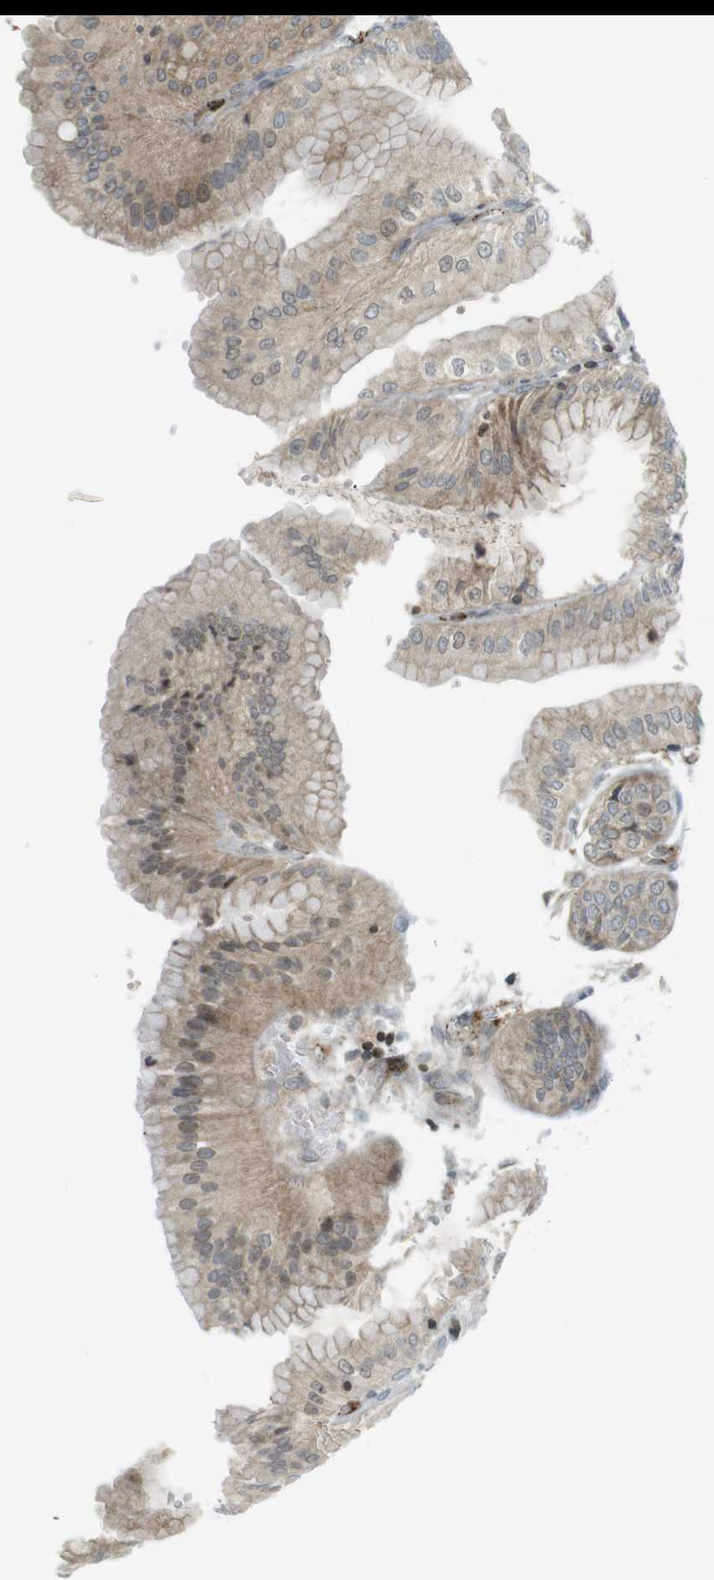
{"staining": {"intensity": "moderate", "quantity": "25%-75%", "location": "cytoplasmic/membranous,nuclear"}, "tissue": "stomach", "cell_type": "Glandular cells", "image_type": "normal", "snomed": [{"axis": "morphology", "description": "Normal tissue, NOS"}, {"axis": "topography", "description": "Stomach, lower"}], "caption": "Immunohistochemical staining of unremarkable stomach displays 25%-75% levels of moderate cytoplasmic/membranous,nuclear protein staining in about 25%-75% of glandular cells. The staining was performed using DAB (3,3'-diaminobenzidine), with brown indicating positive protein expression. Nuclei are stained blue with hematoxylin.", "gene": "PPP1R13B", "patient": {"sex": "male", "age": 71}}